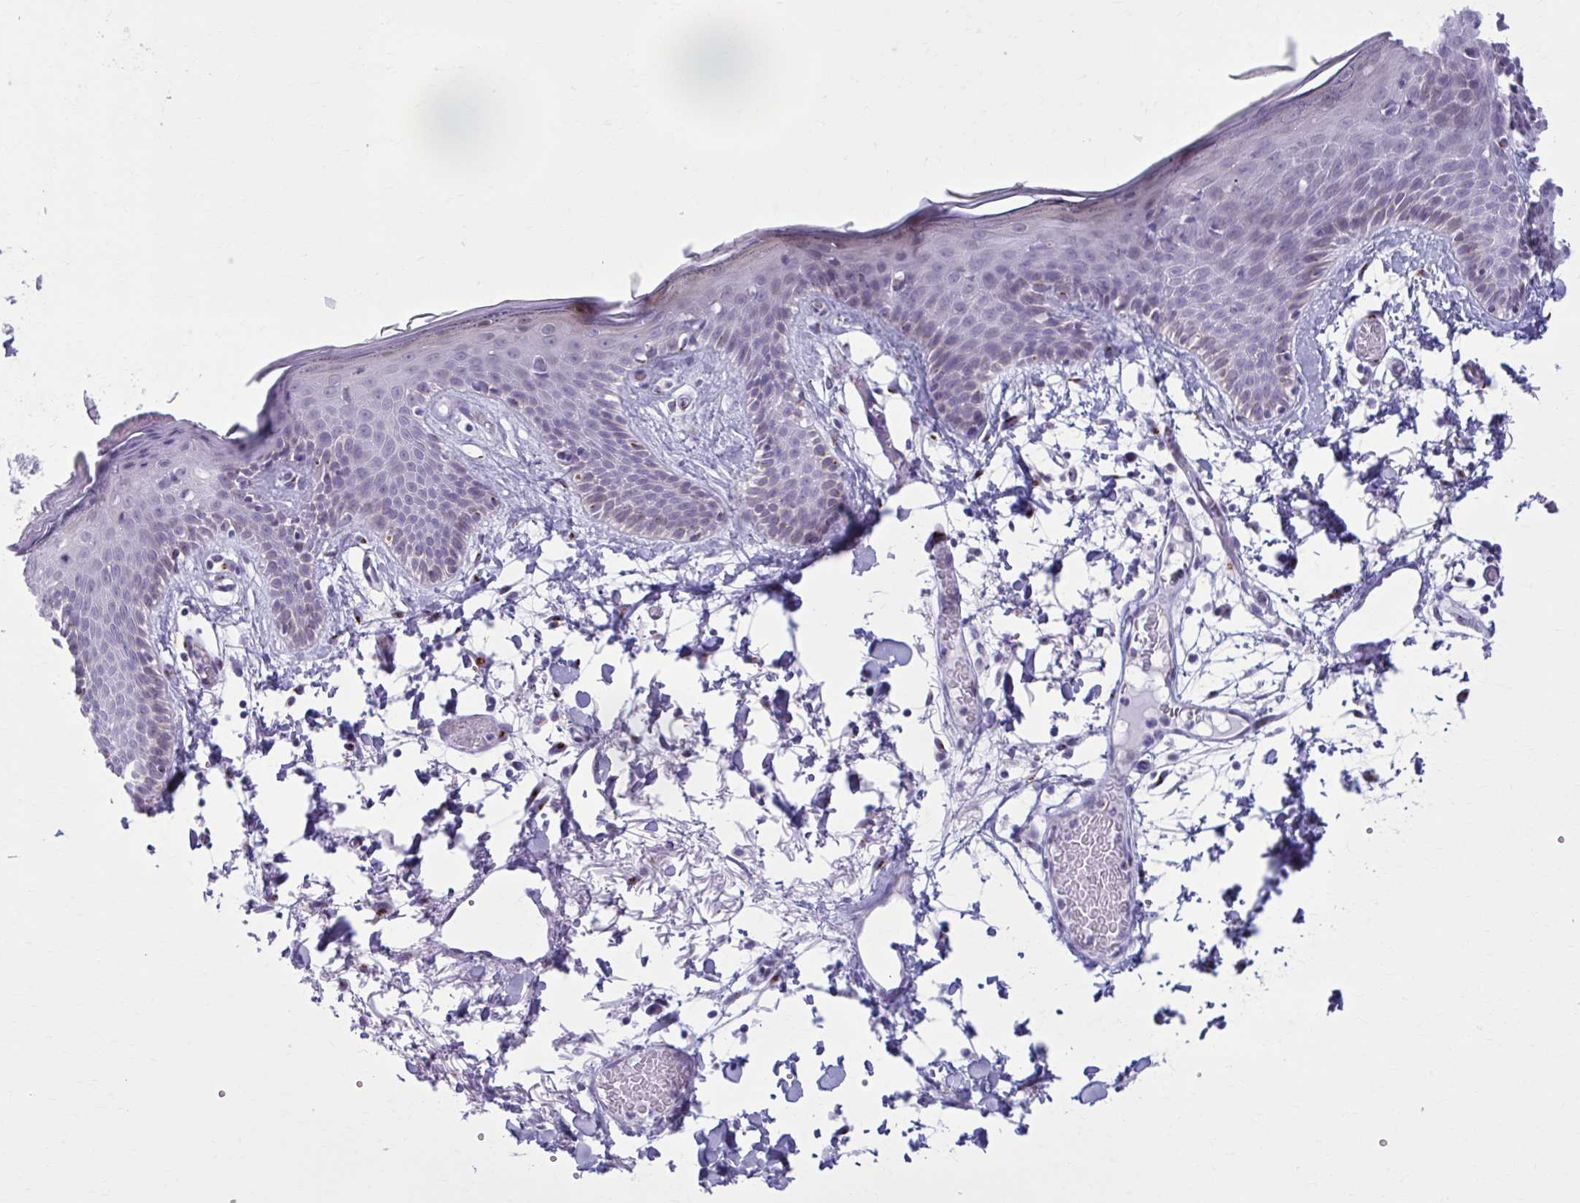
{"staining": {"intensity": "negative", "quantity": "none", "location": "none"}, "tissue": "skin", "cell_type": "Fibroblasts", "image_type": "normal", "snomed": [{"axis": "morphology", "description": "Normal tissue, NOS"}, {"axis": "topography", "description": "Skin"}], "caption": "This is an IHC image of unremarkable skin. There is no expression in fibroblasts.", "gene": "ZNF682", "patient": {"sex": "male", "age": 79}}